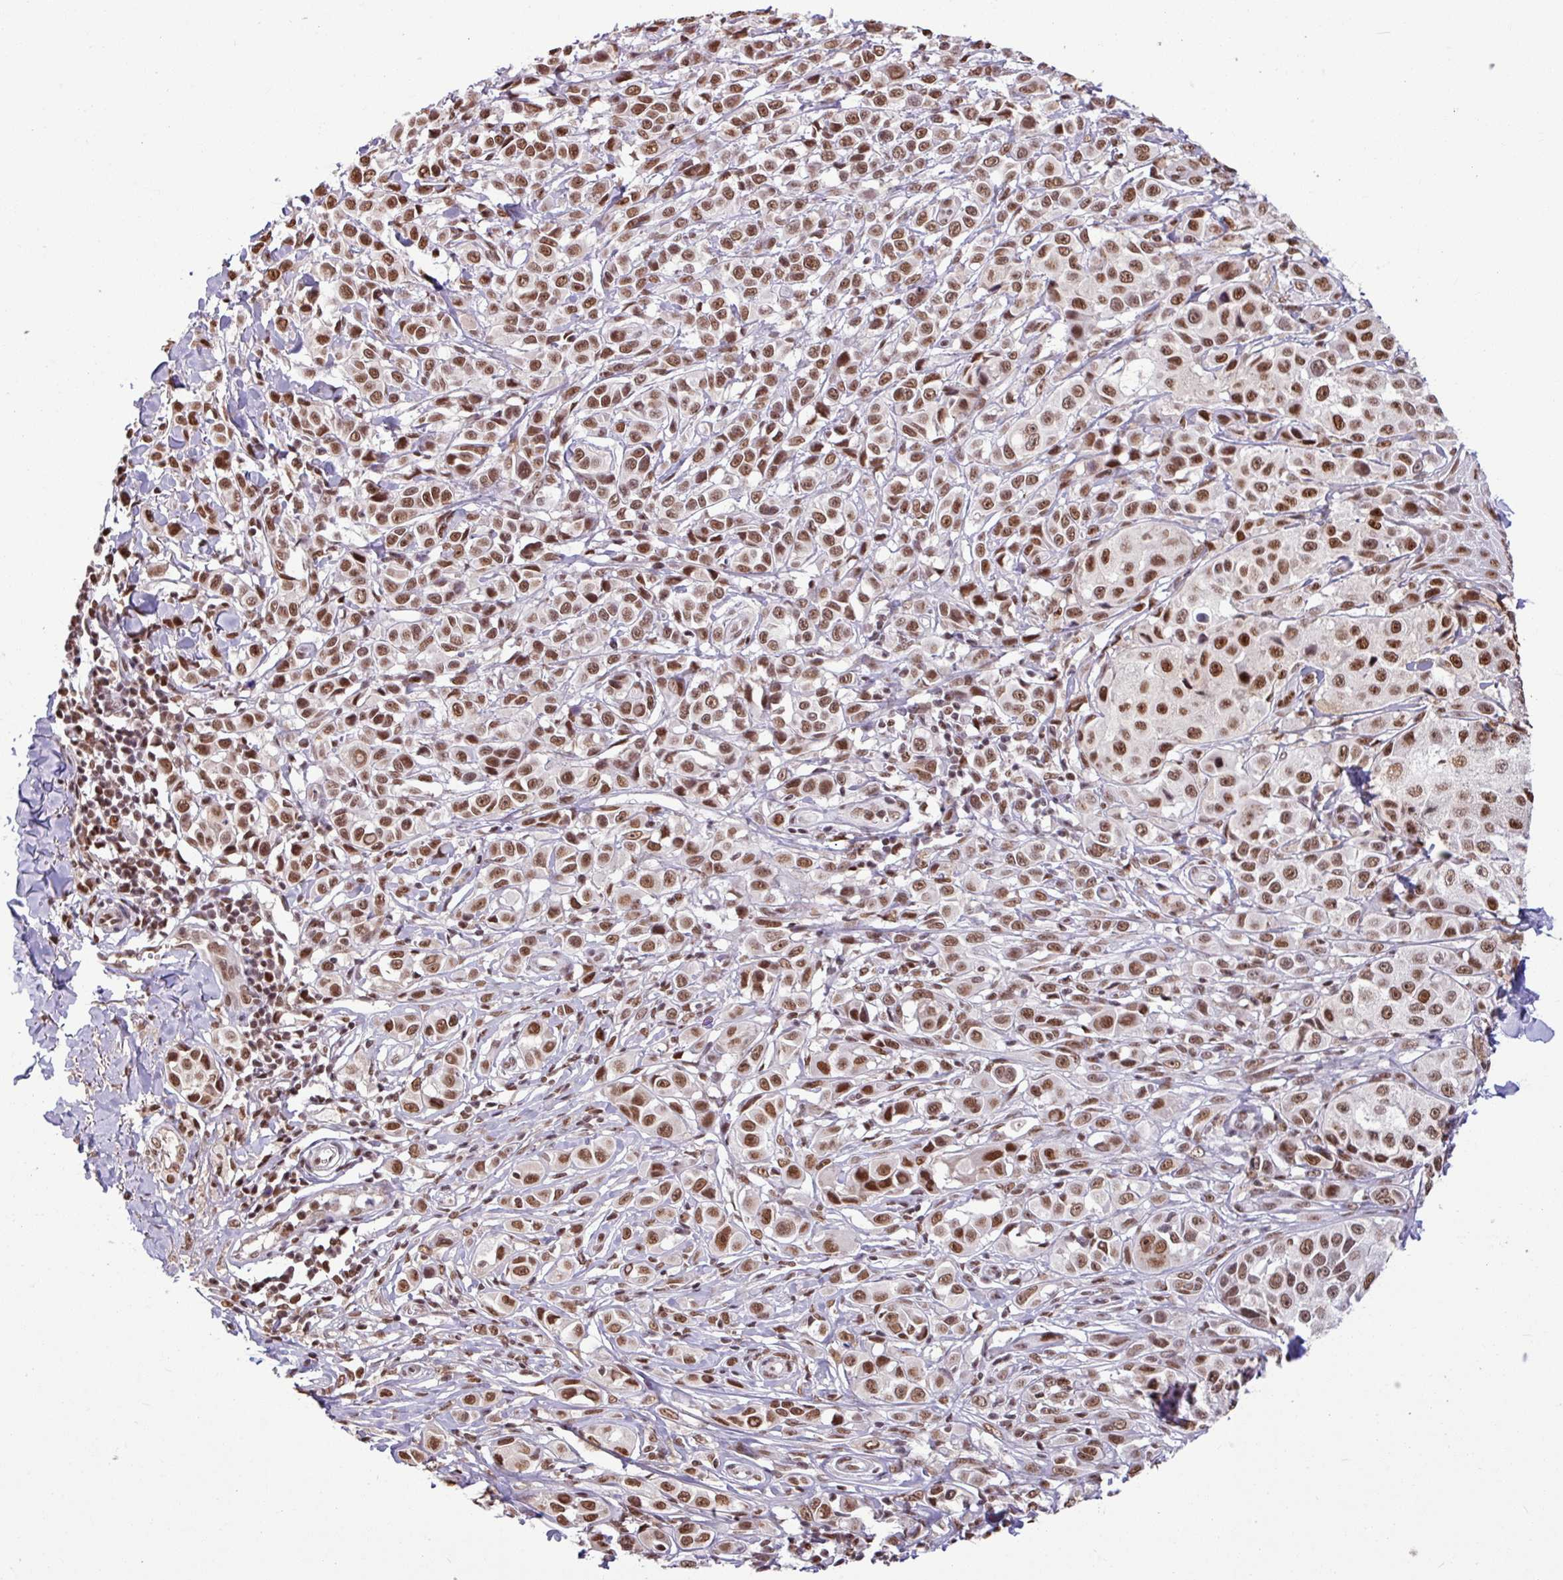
{"staining": {"intensity": "strong", "quantity": ">75%", "location": "nuclear"}, "tissue": "melanoma", "cell_type": "Tumor cells", "image_type": "cancer", "snomed": [{"axis": "morphology", "description": "Malignant melanoma, NOS"}, {"axis": "topography", "description": "Skin"}], "caption": "Immunohistochemistry (IHC) (DAB (3,3'-diaminobenzidine)) staining of malignant melanoma displays strong nuclear protein staining in approximately >75% of tumor cells. (IHC, brightfield microscopy, high magnification).", "gene": "TDG", "patient": {"sex": "male", "age": 39}}